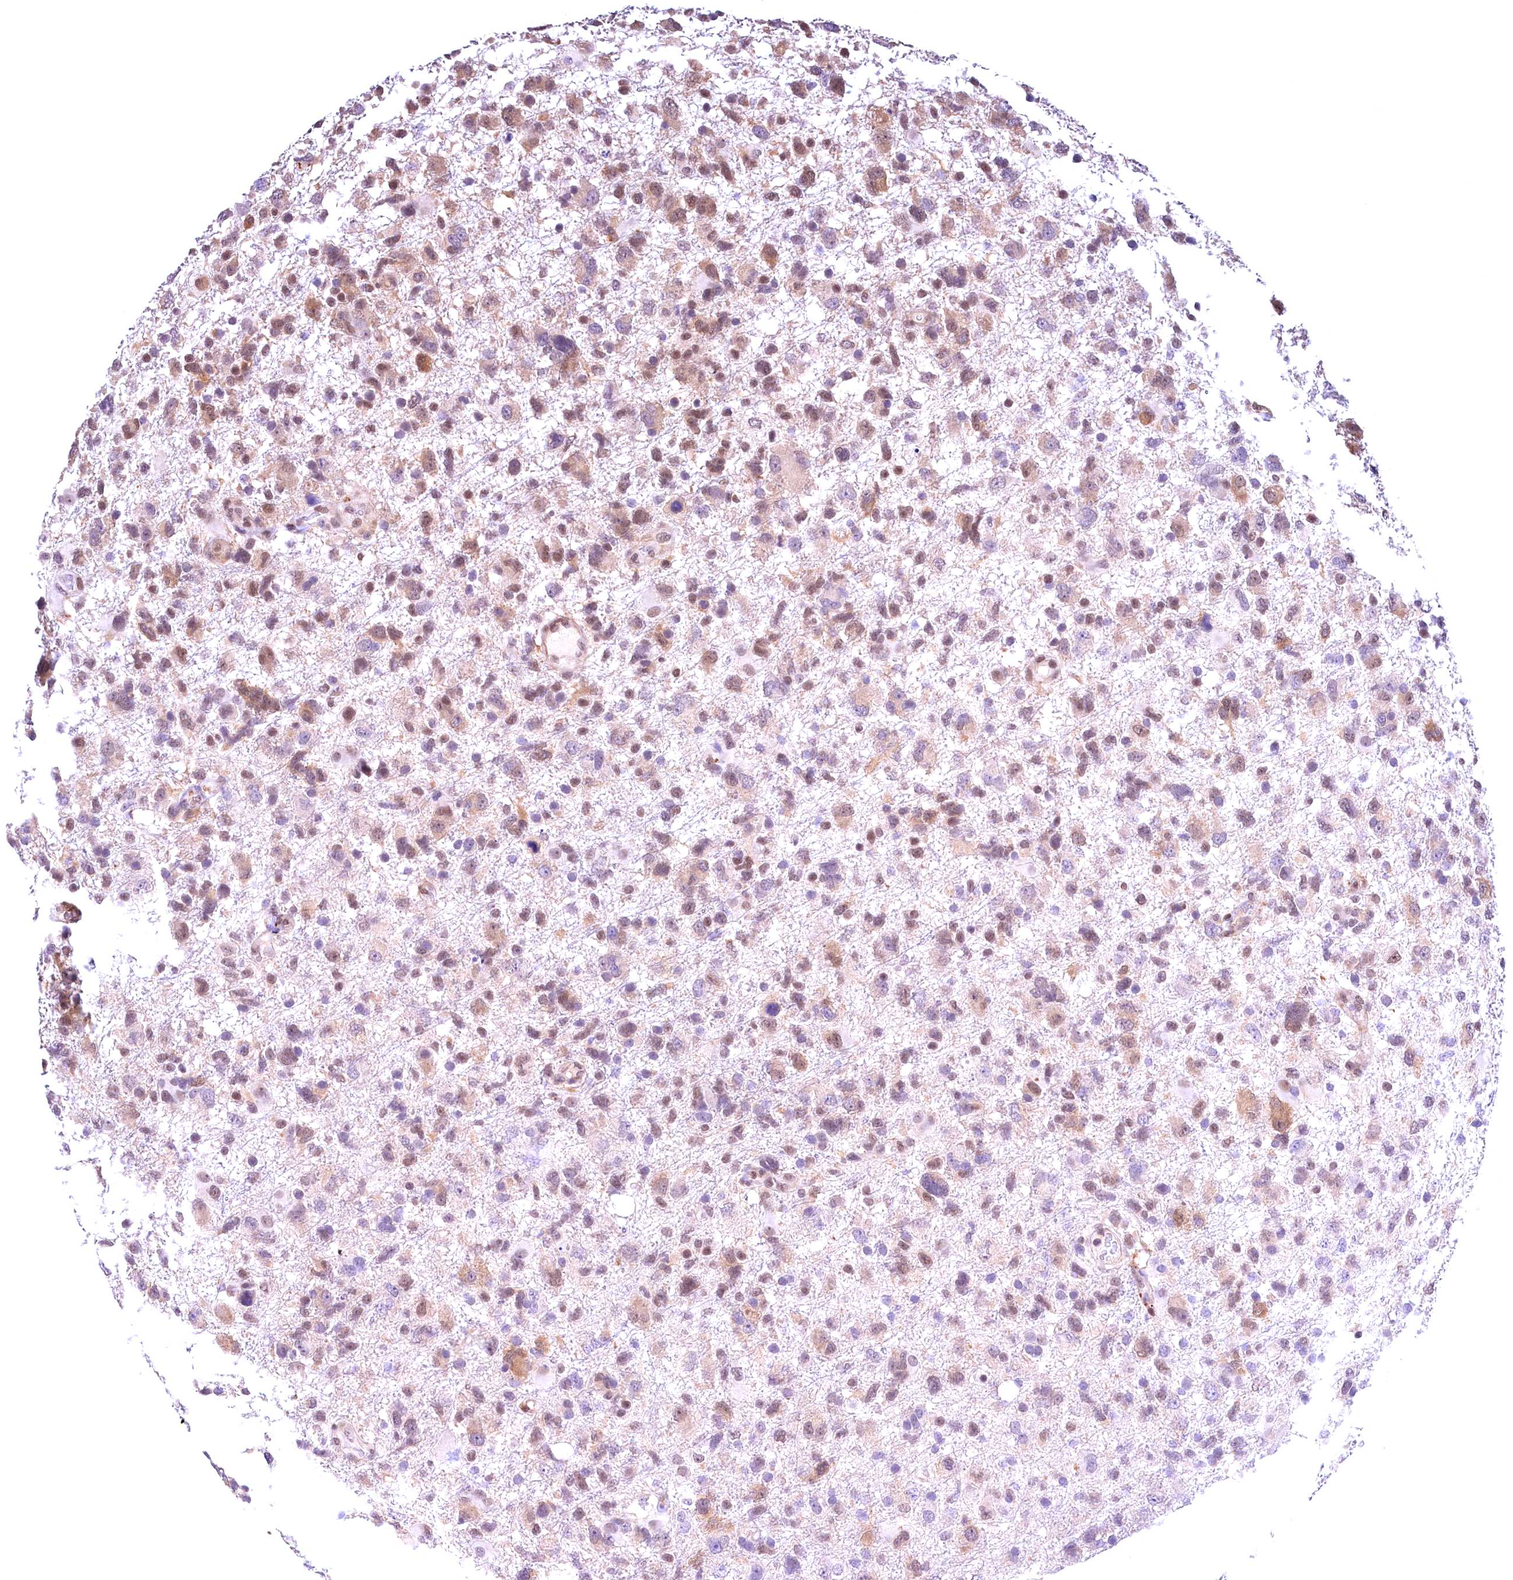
{"staining": {"intensity": "moderate", "quantity": "25%-75%", "location": "nuclear"}, "tissue": "glioma", "cell_type": "Tumor cells", "image_type": "cancer", "snomed": [{"axis": "morphology", "description": "Glioma, malignant, High grade"}, {"axis": "topography", "description": "Brain"}], "caption": "Immunohistochemical staining of glioma reveals medium levels of moderate nuclear staining in about 25%-75% of tumor cells.", "gene": "FBXO45", "patient": {"sex": "male", "age": 61}}